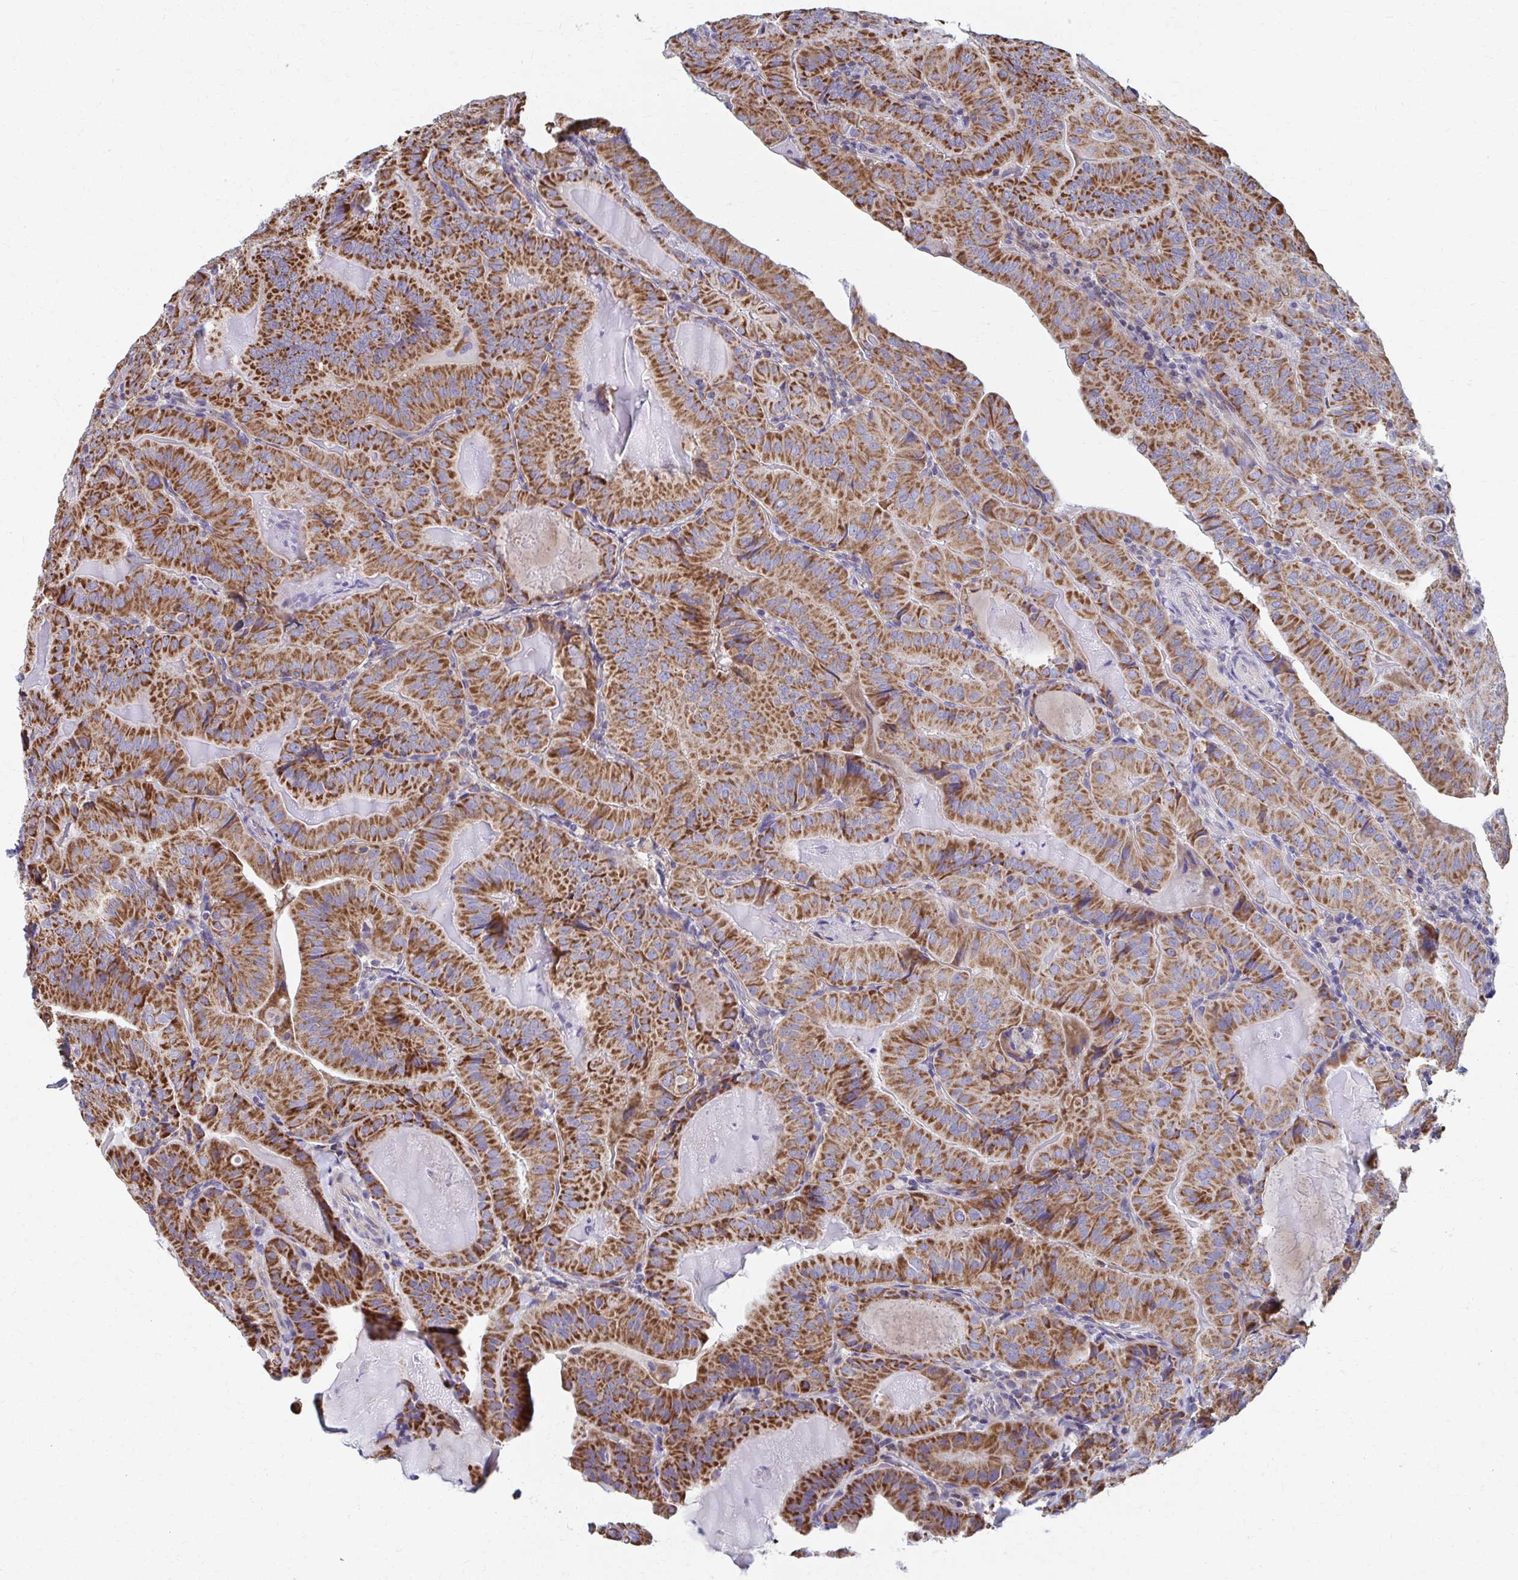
{"staining": {"intensity": "moderate", "quantity": ">75%", "location": "cytoplasmic/membranous"}, "tissue": "thyroid cancer", "cell_type": "Tumor cells", "image_type": "cancer", "snomed": [{"axis": "morphology", "description": "Papillary adenocarcinoma, NOS"}, {"axis": "topography", "description": "Thyroid gland"}], "caption": "Immunohistochemical staining of human thyroid papillary adenocarcinoma displays moderate cytoplasmic/membranous protein positivity in approximately >75% of tumor cells.", "gene": "RCC1L", "patient": {"sex": "female", "age": 68}}